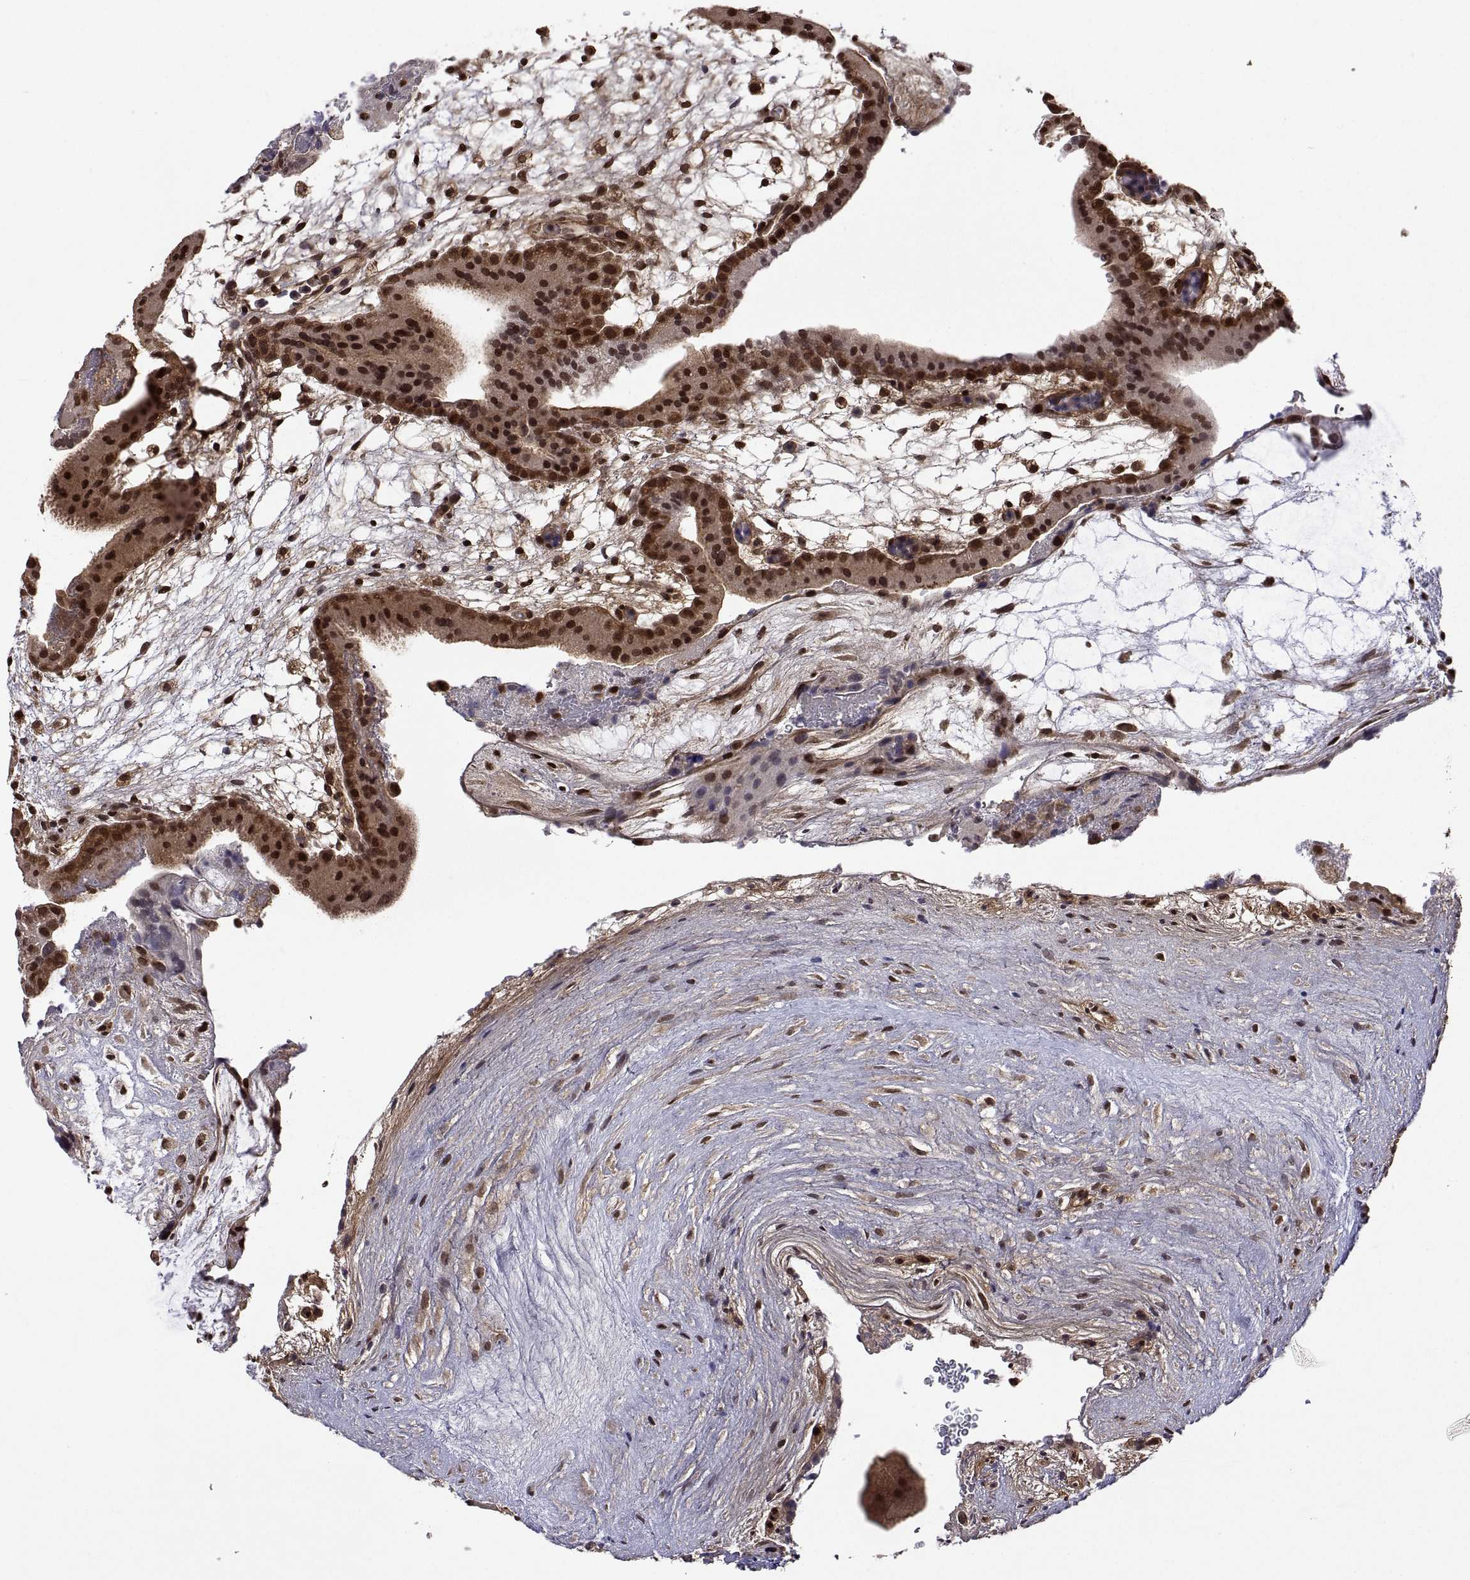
{"staining": {"intensity": "moderate", "quantity": ">75%", "location": "cytoplasmic/membranous,nuclear"}, "tissue": "placenta", "cell_type": "Decidual cells", "image_type": "normal", "snomed": [{"axis": "morphology", "description": "Normal tissue, NOS"}, {"axis": "topography", "description": "Placenta"}], "caption": "Immunohistochemical staining of unremarkable placenta reveals >75% levels of moderate cytoplasmic/membranous,nuclear protein positivity in about >75% of decidual cells. (DAB IHC with brightfield microscopy, high magnification).", "gene": "ZNRF2", "patient": {"sex": "female", "age": 19}}